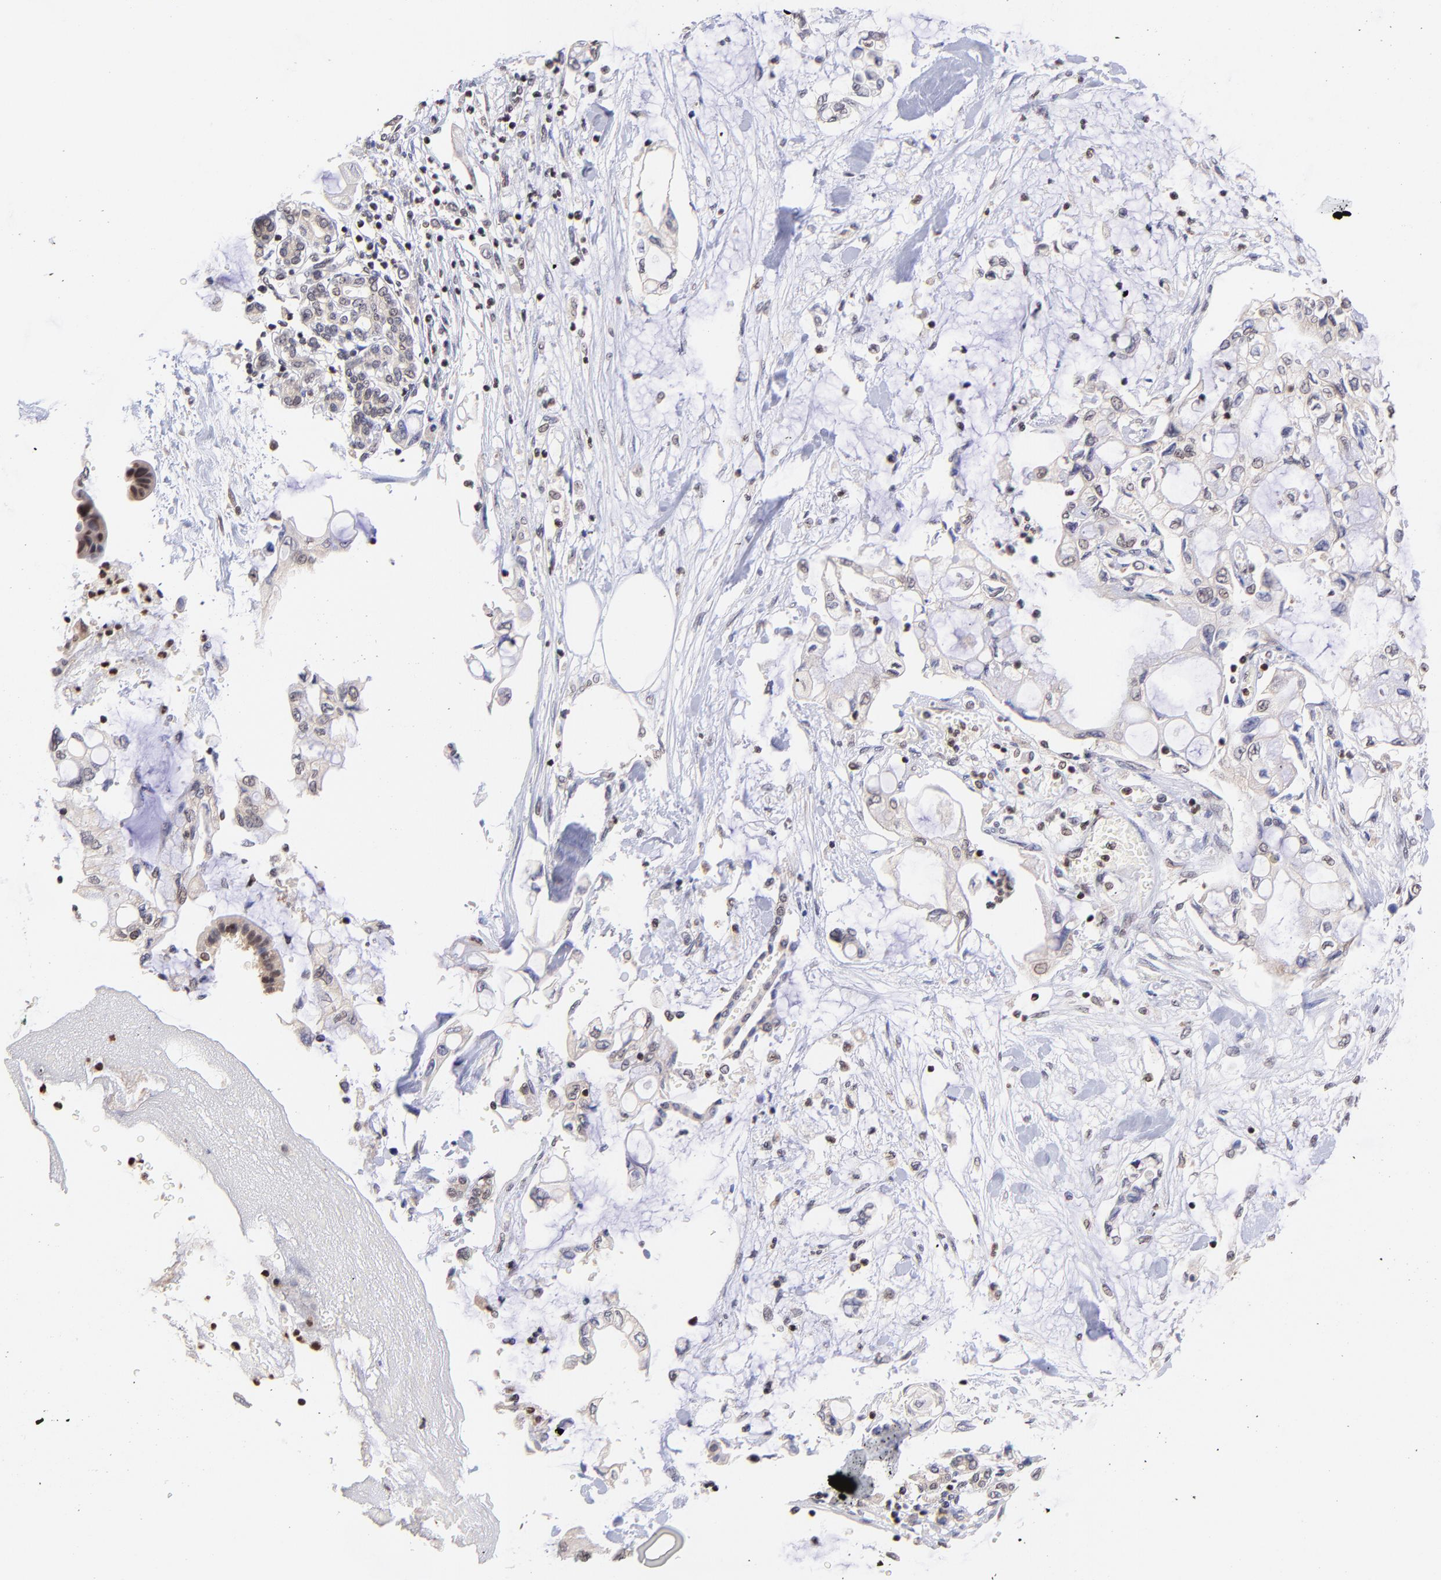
{"staining": {"intensity": "weak", "quantity": "<25%", "location": "cytoplasmic/membranous"}, "tissue": "pancreatic cancer", "cell_type": "Tumor cells", "image_type": "cancer", "snomed": [{"axis": "morphology", "description": "Adenocarcinoma, NOS"}, {"axis": "topography", "description": "Pancreas"}], "caption": "Immunohistochemical staining of human pancreatic cancer (adenocarcinoma) exhibits no significant expression in tumor cells.", "gene": "WDR25", "patient": {"sex": "female", "age": 70}}